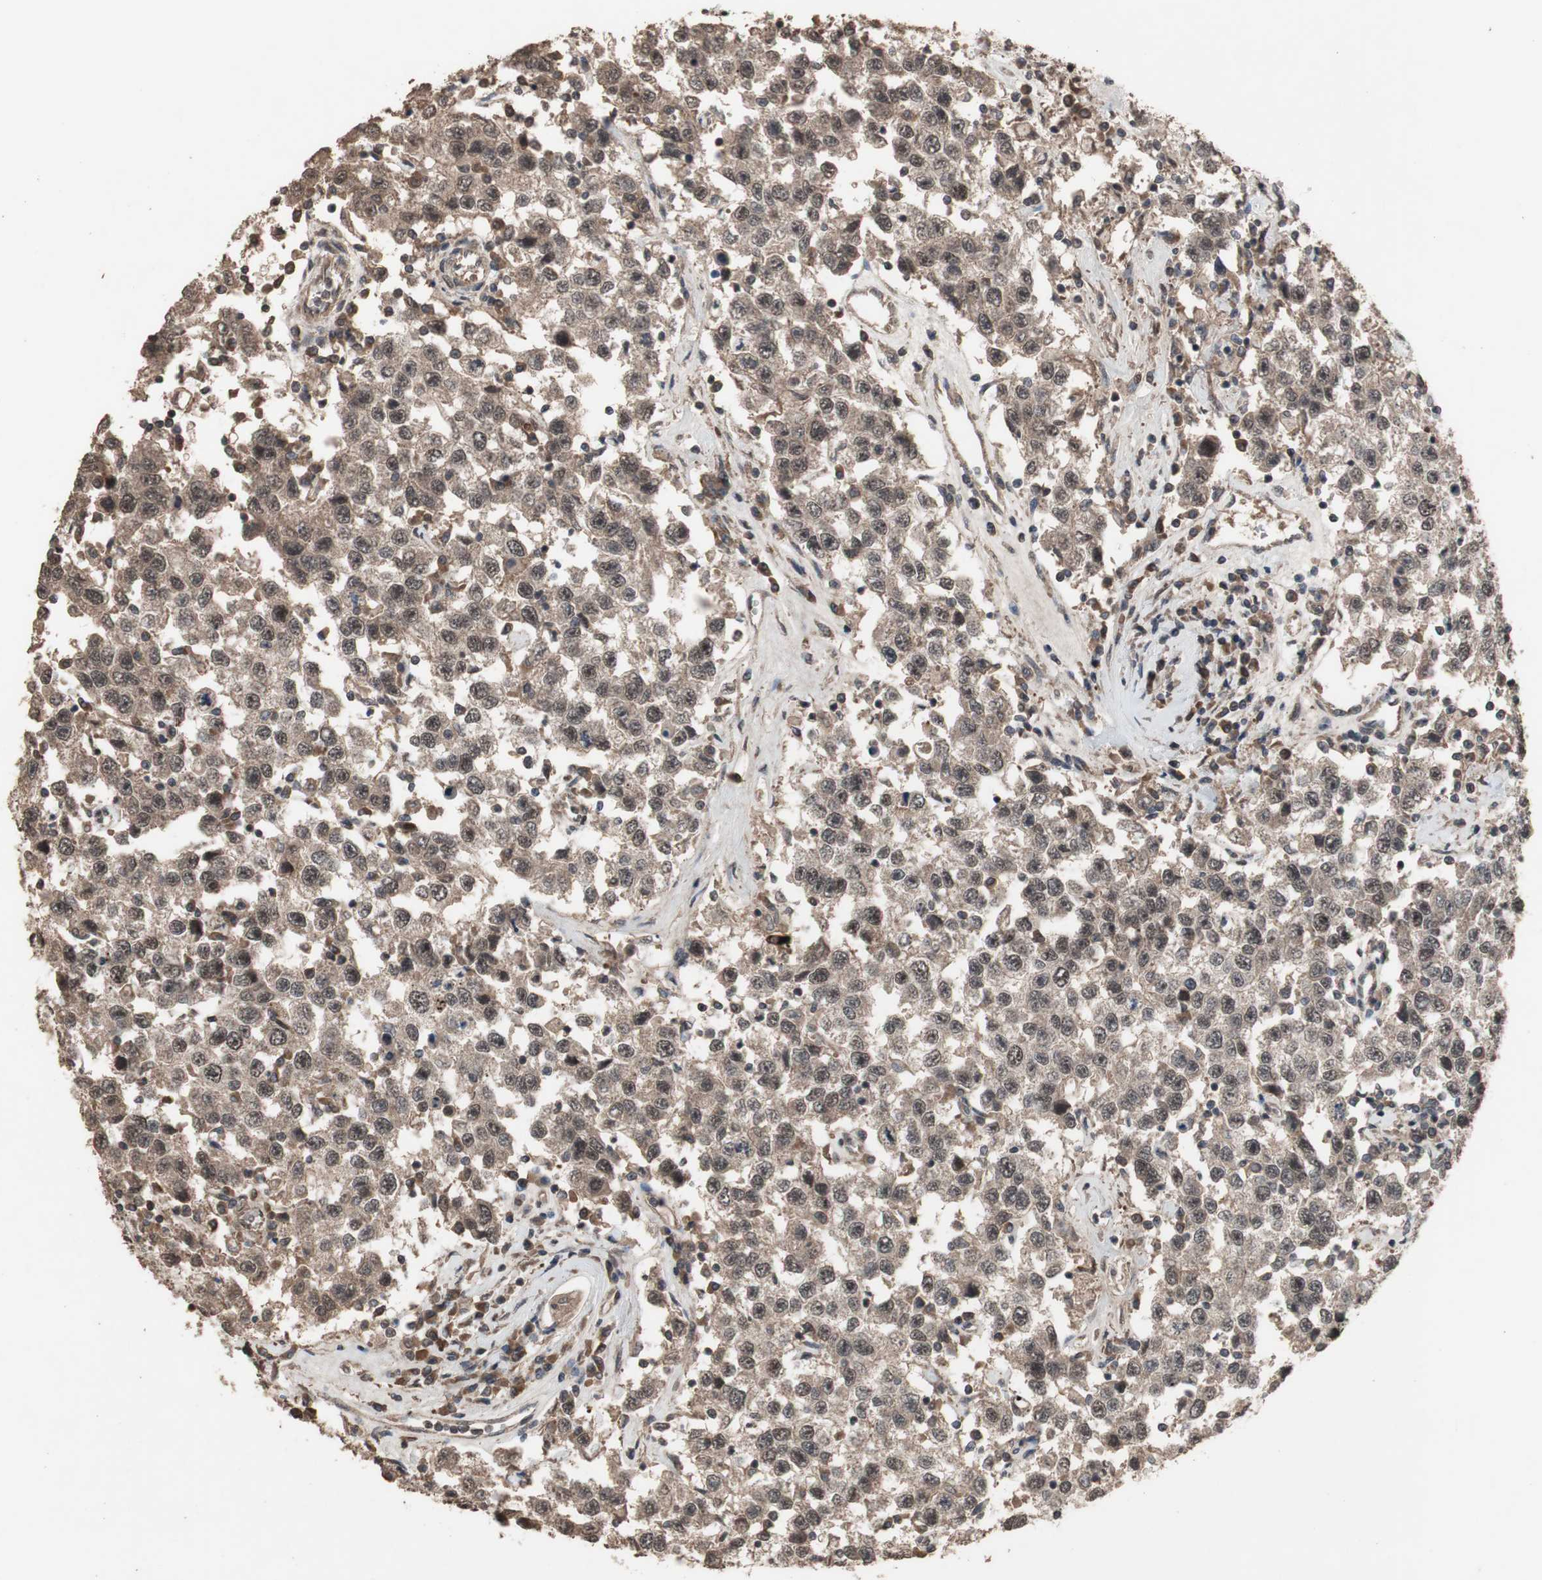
{"staining": {"intensity": "moderate", "quantity": ">75%", "location": "cytoplasmic/membranous,nuclear"}, "tissue": "testis cancer", "cell_type": "Tumor cells", "image_type": "cancer", "snomed": [{"axis": "morphology", "description": "Seminoma, NOS"}, {"axis": "topography", "description": "Testis"}], "caption": "IHC micrograph of human testis seminoma stained for a protein (brown), which displays medium levels of moderate cytoplasmic/membranous and nuclear positivity in approximately >75% of tumor cells.", "gene": "KANSL1", "patient": {"sex": "male", "age": 41}}